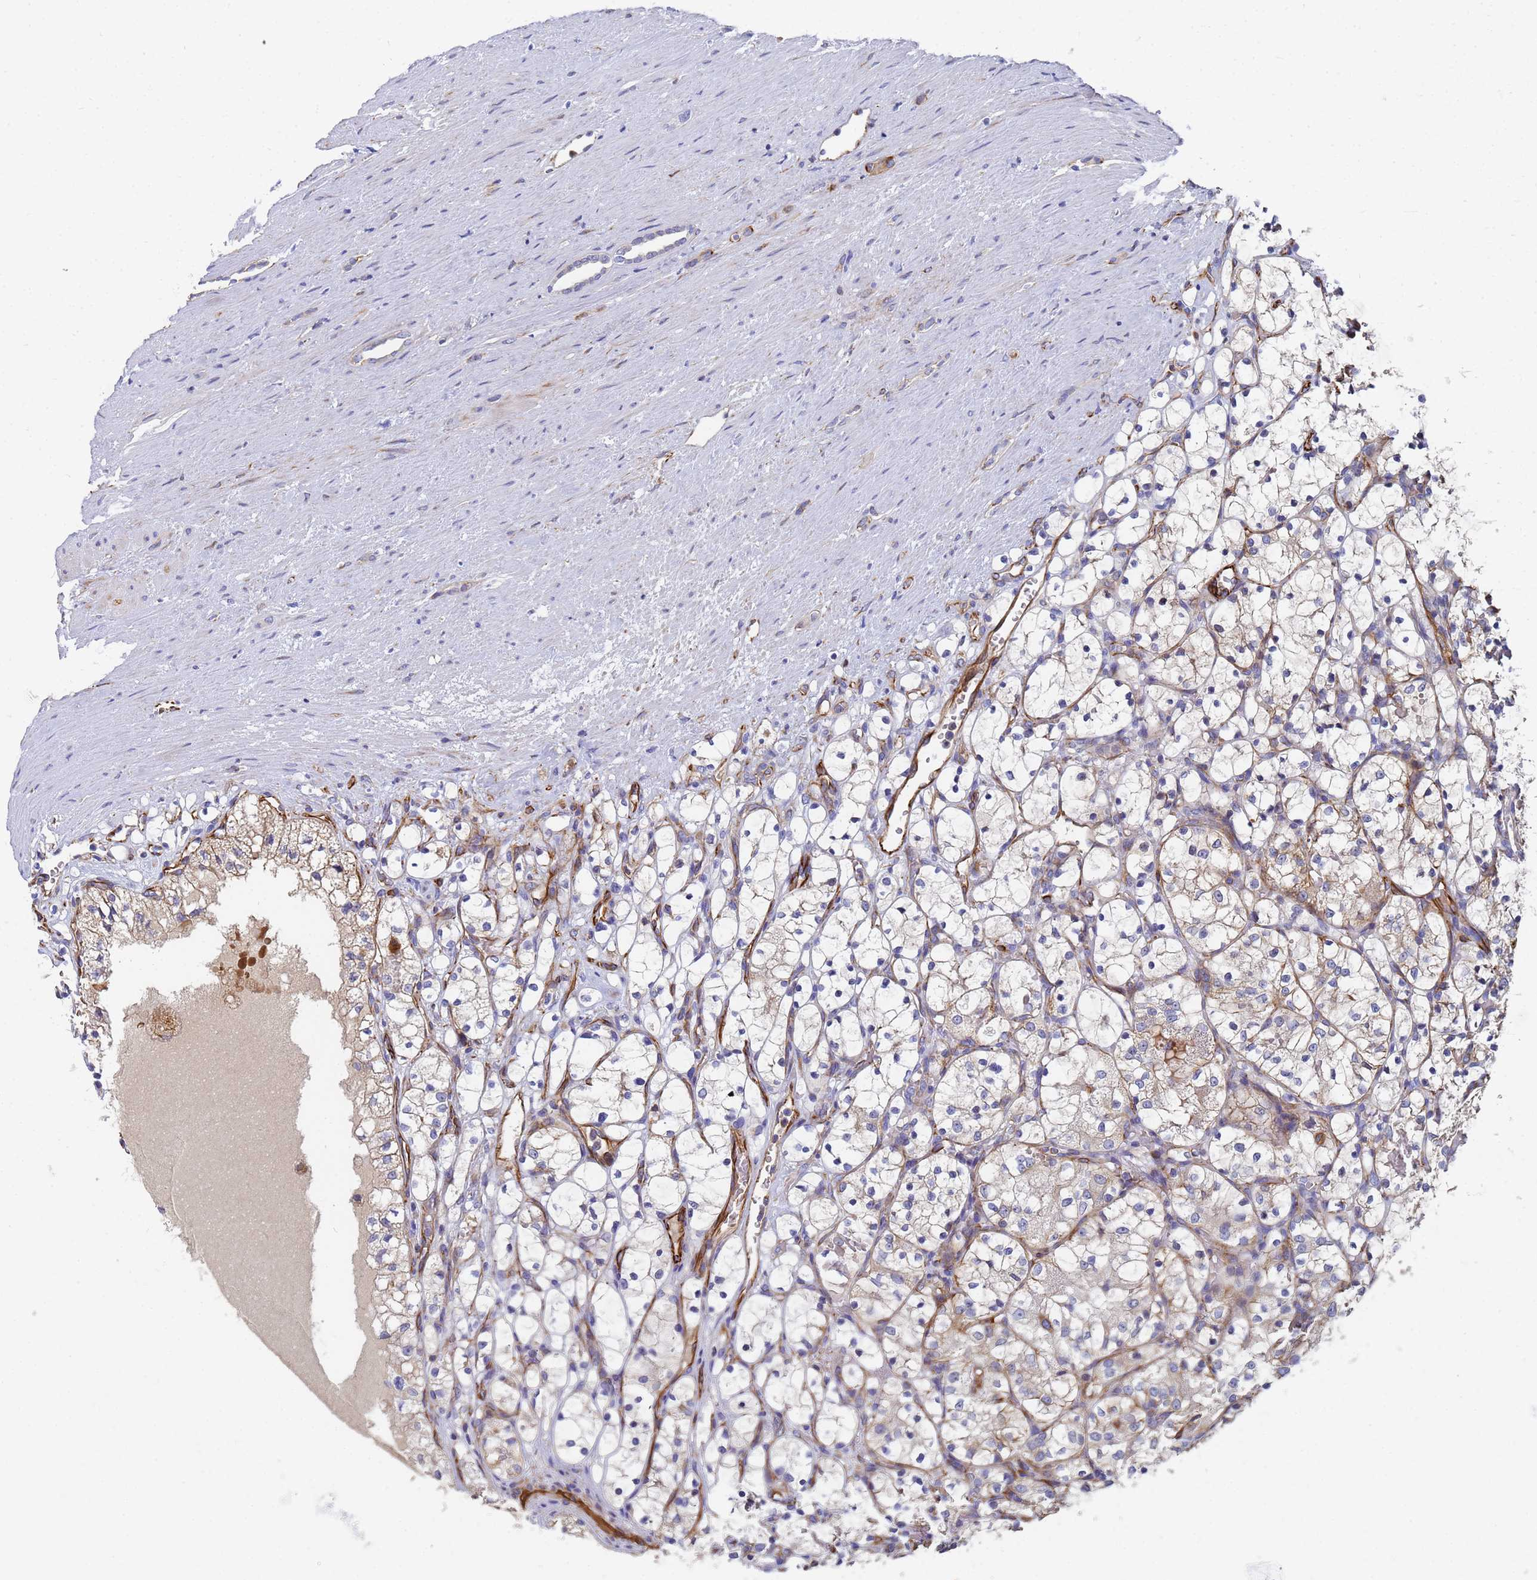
{"staining": {"intensity": "negative", "quantity": "none", "location": "none"}, "tissue": "renal cancer", "cell_type": "Tumor cells", "image_type": "cancer", "snomed": [{"axis": "morphology", "description": "Adenocarcinoma, NOS"}, {"axis": "topography", "description": "Kidney"}], "caption": "Immunohistochemistry (IHC) micrograph of neoplastic tissue: renal adenocarcinoma stained with DAB (3,3'-diaminobenzidine) shows no significant protein staining in tumor cells.", "gene": "SYT13", "patient": {"sex": "female", "age": 69}}